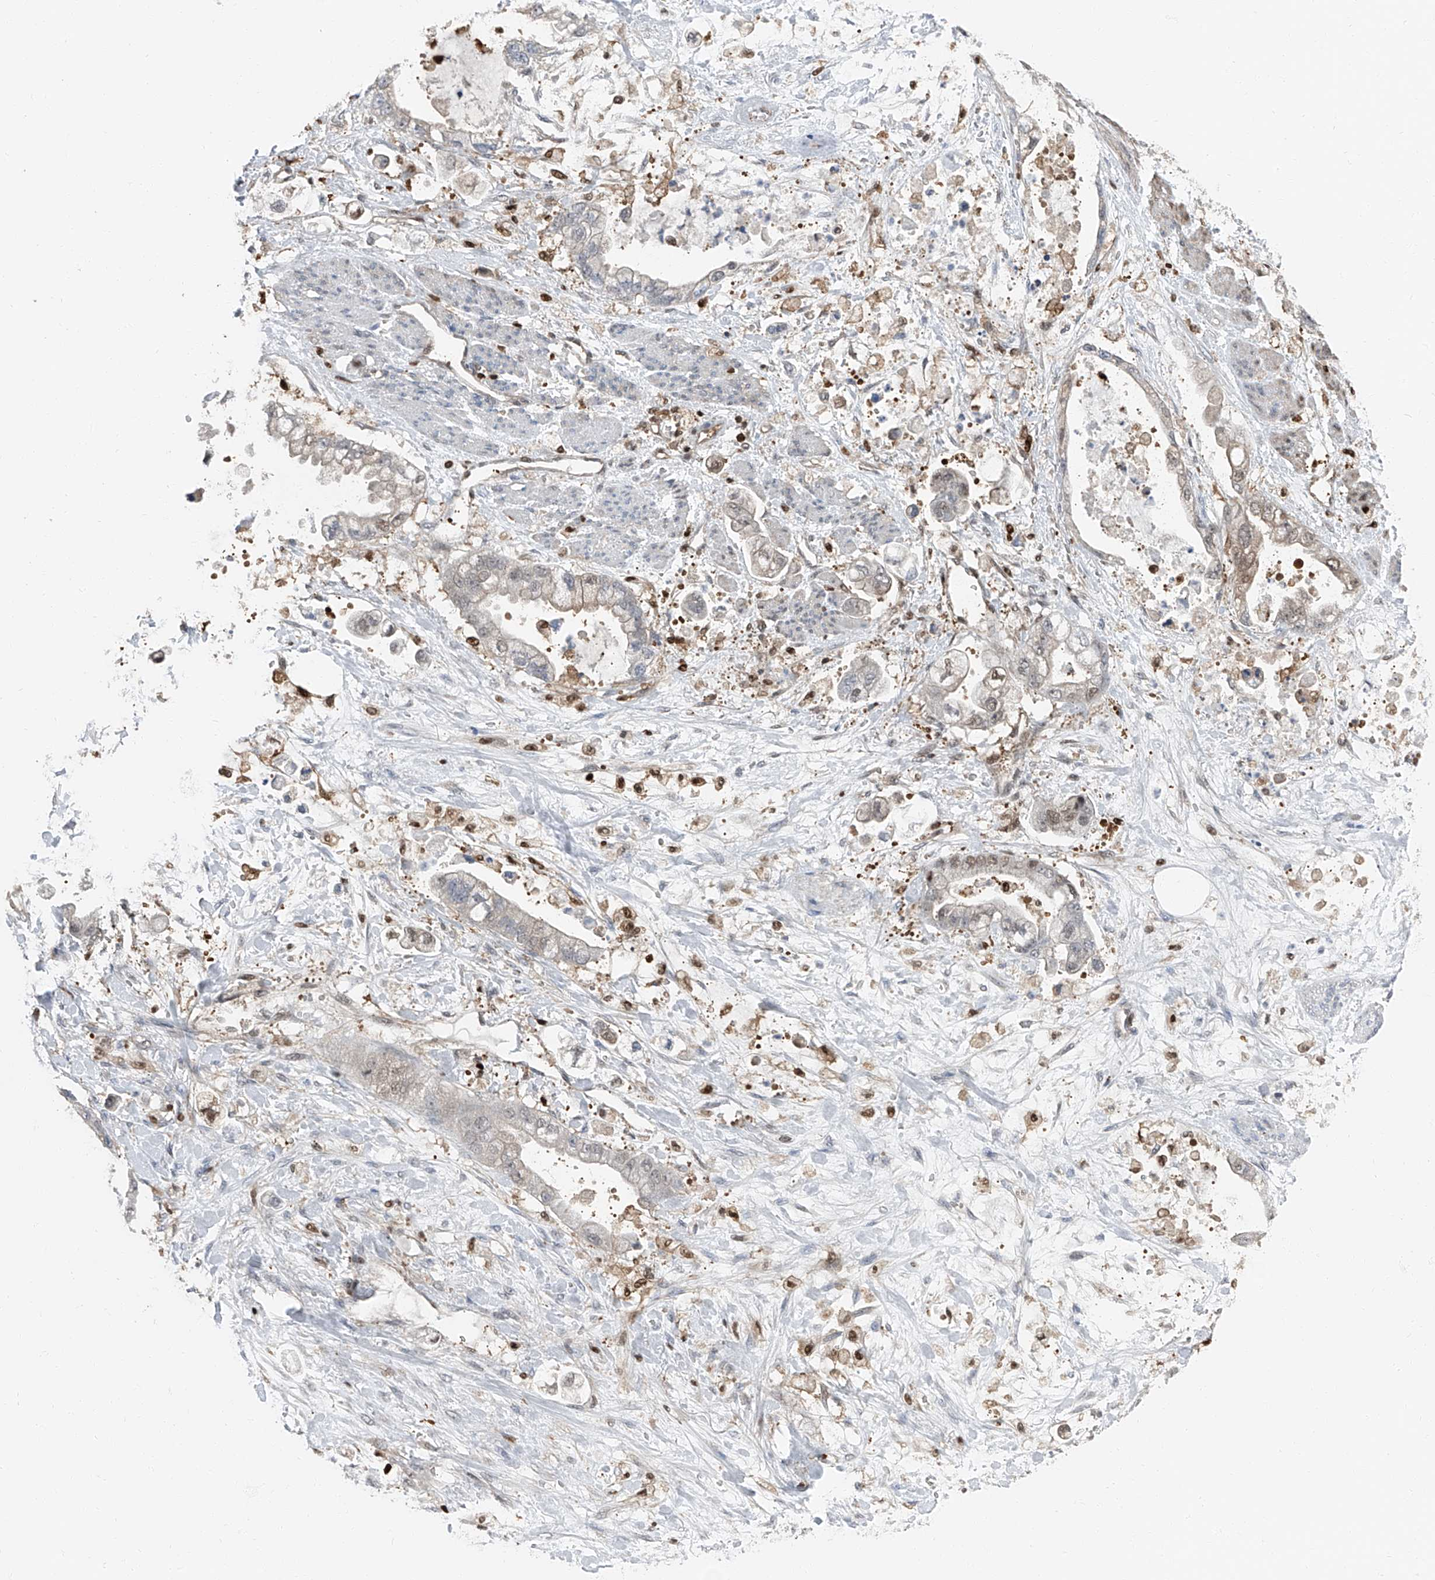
{"staining": {"intensity": "weak", "quantity": "<25%", "location": "cytoplasmic/membranous,nuclear"}, "tissue": "stomach cancer", "cell_type": "Tumor cells", "image_type": "cancer", "snomed": [{"axis": "morphology", "description": "Adenocarcinoma, NOS"}, {"axis": "topography", "description": "Stomach"}], "caption": "Photomicrograph shows no protein positivity in tumor cells of adenocarcinoma (stomach) tissue.", "gene": "PSMB10", "patient": {"sex": "male", "age": 62}}